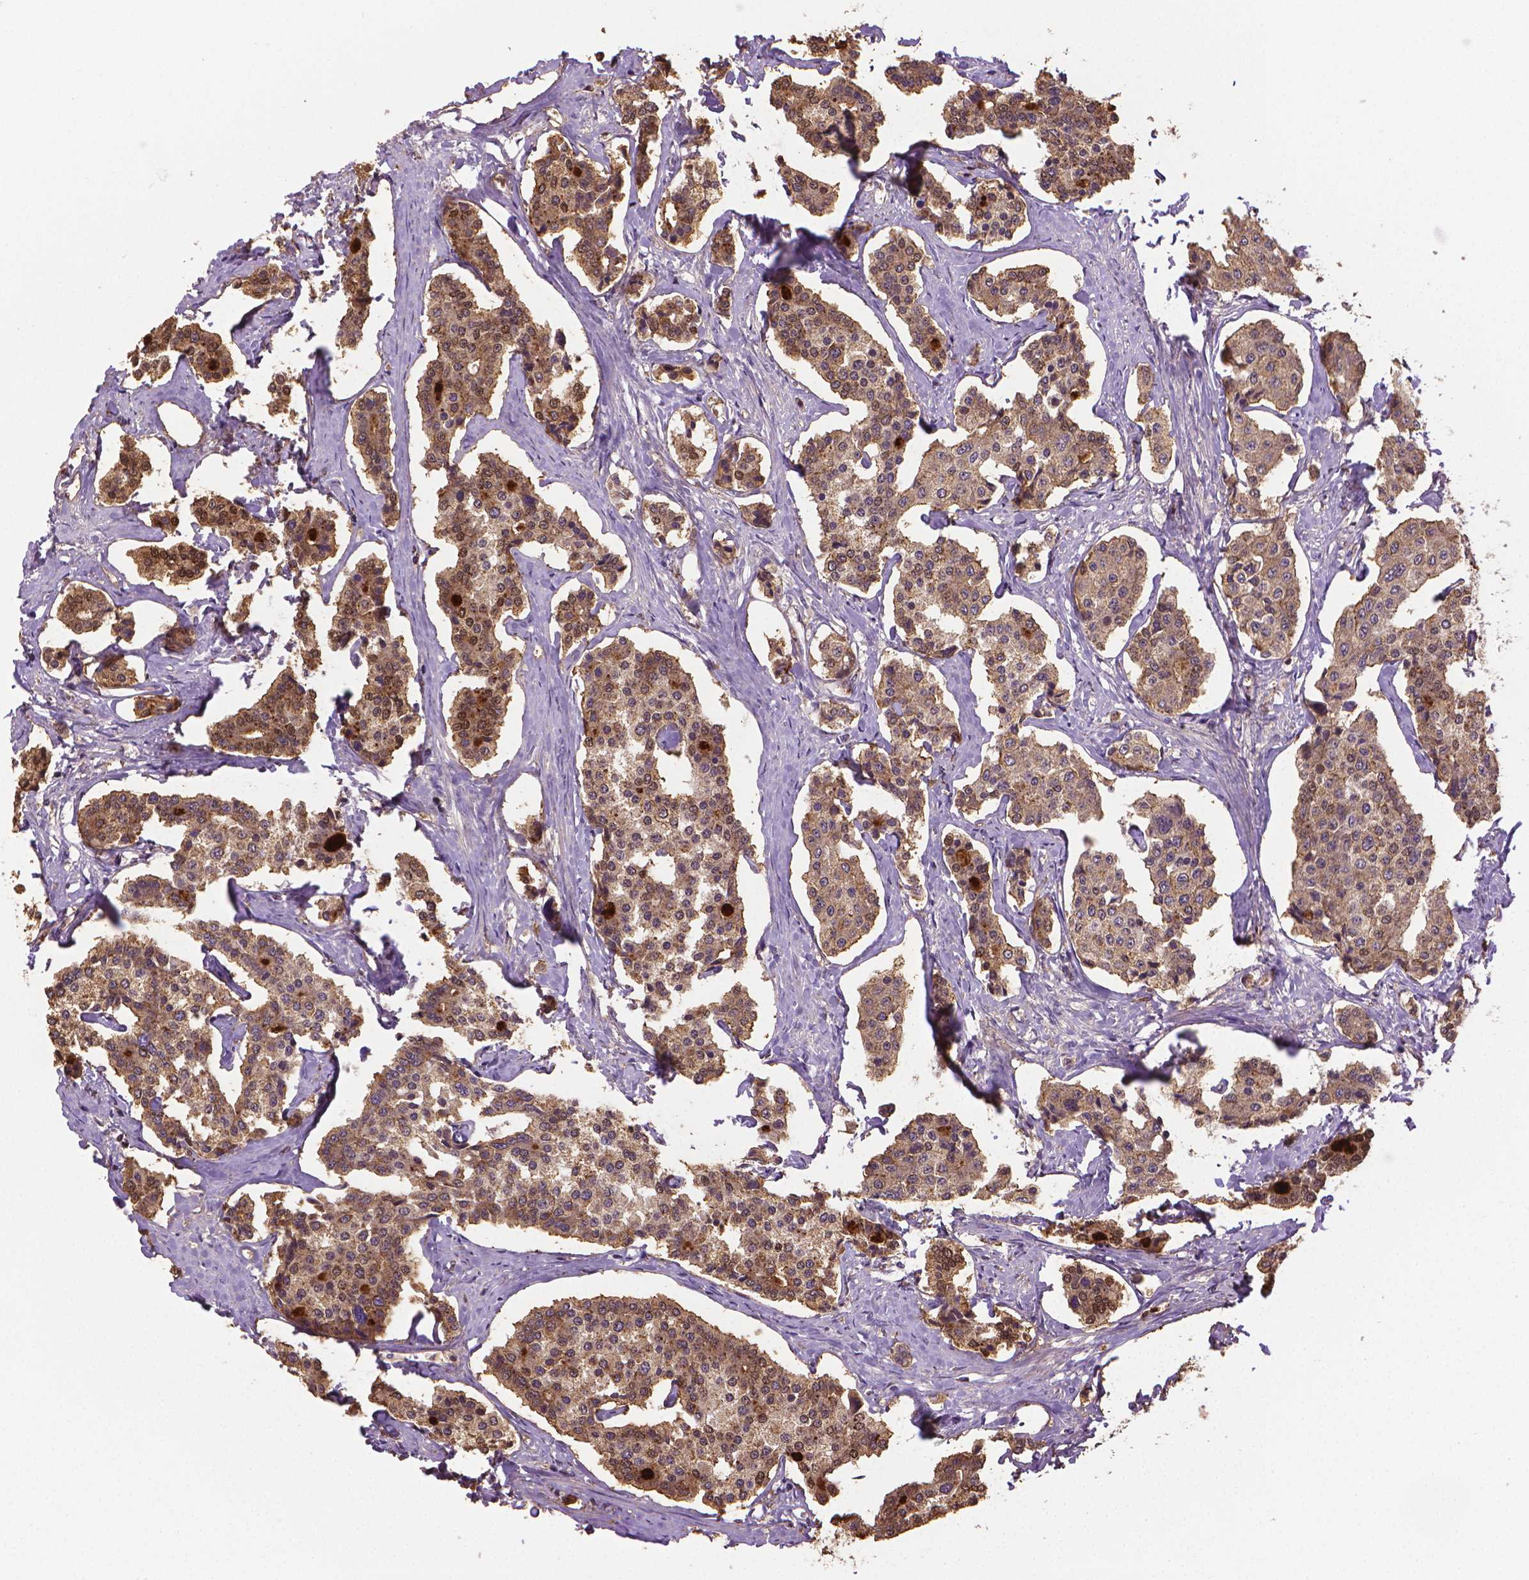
{"staining": {"intensity": "moderate", "quantity": ">75%", "location": "cytoplasmic/membranous,nuclear"}, "tissue": "carcinoid", "cell_type": "Tumor cells", "image_type": "cancer", "snomed": [{"axis": "morphology", "description": "Carcinoid, malignant, NOS"}, {"axis": "topography", "description": "Small intestine"}], "caption": "Human carcinoid stained with a brown dye displays moderate cytoplasmic/membranous and nuclear positive positivity in approximately >75% of tumor cells.", "gene": "SLC51B", "patient": {"sex": "female", "age": 65}}